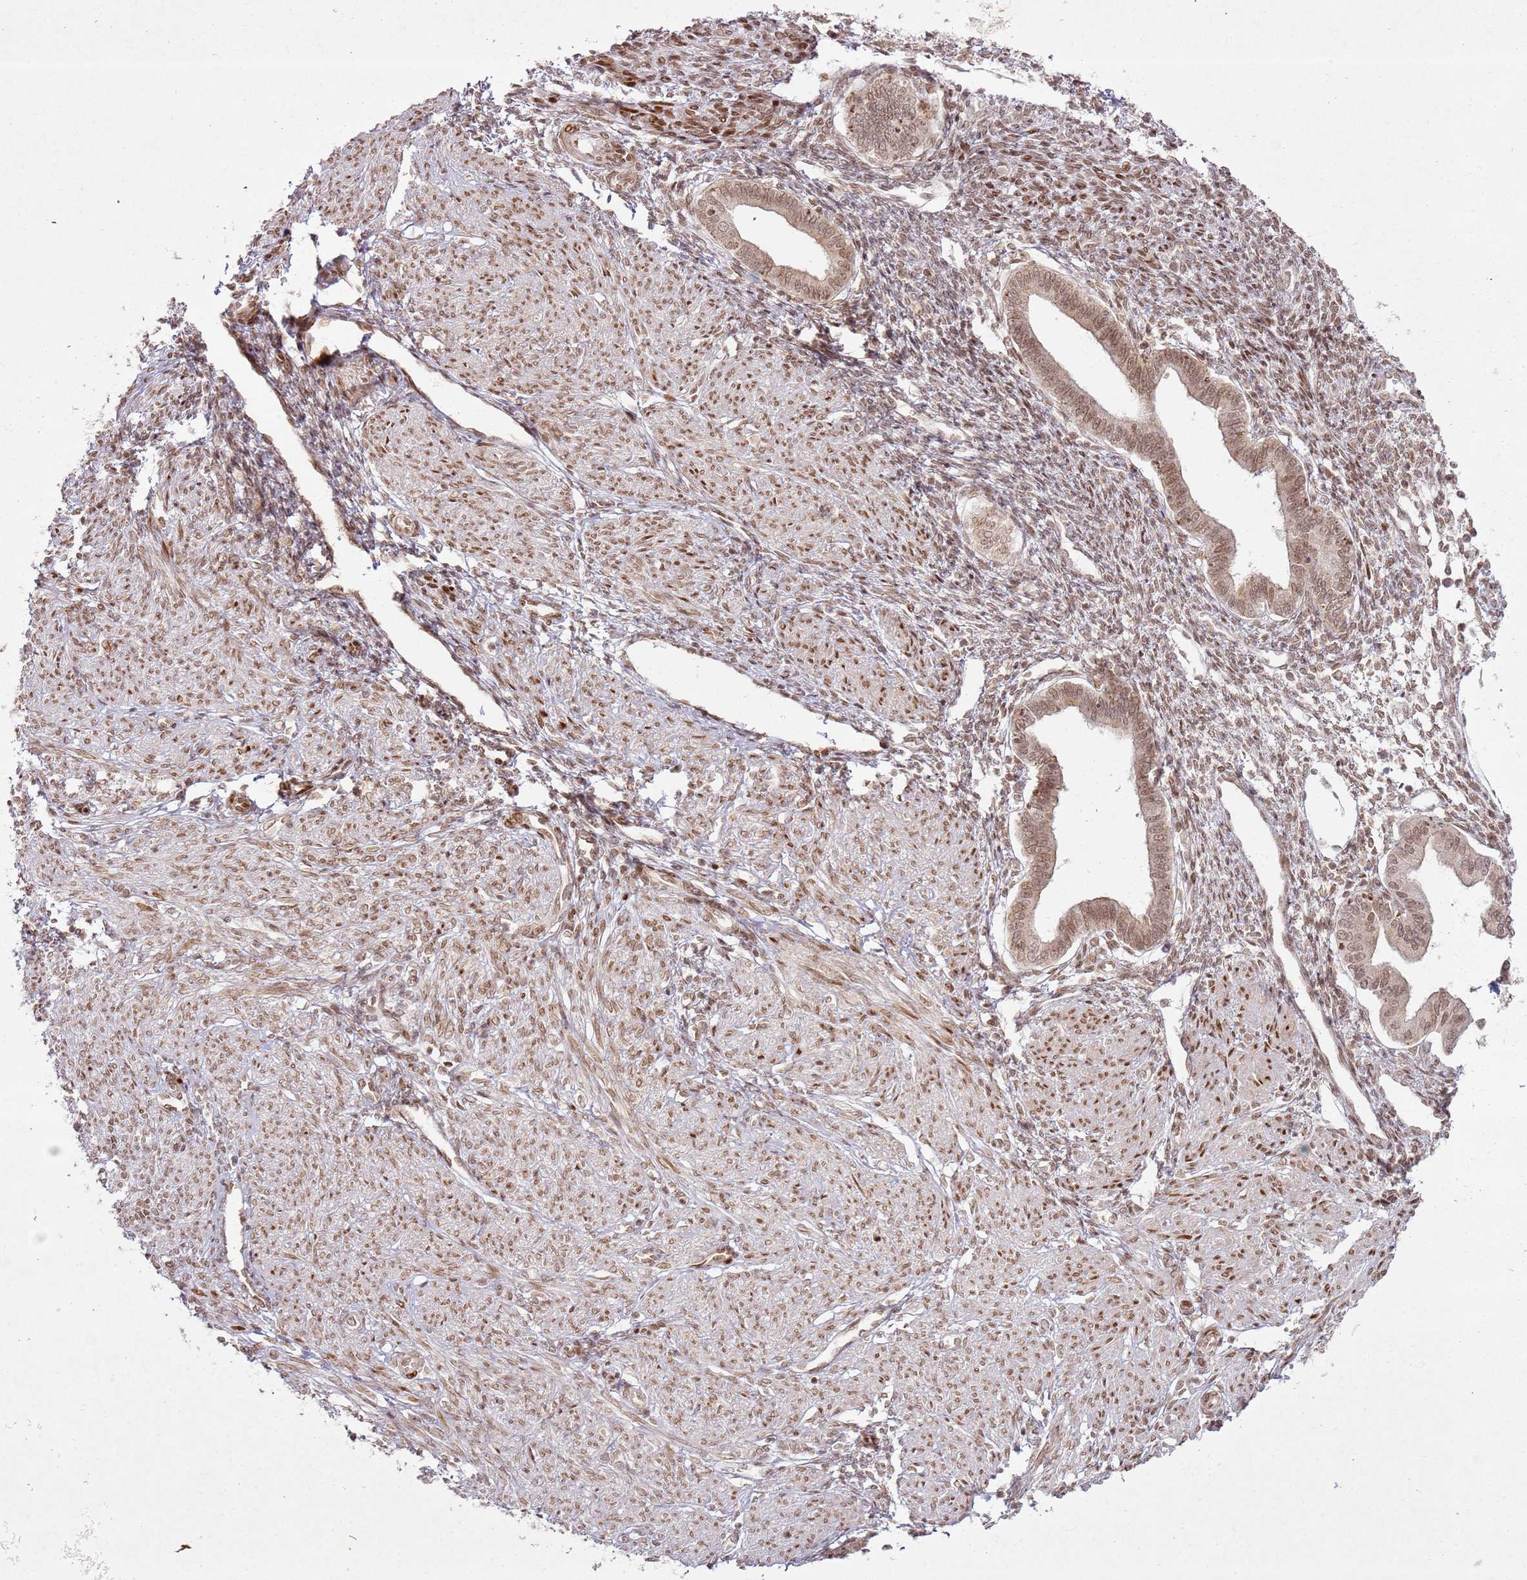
{"staining": {"intensity": "moderate", "quantity": ">75%", "location": "nuclear"}, "tissue": "endometrium", "cell_type": "Cells in endometrial stroma", "image_type": "normal", "snomed": [{"axis": "morphology", "description": "Normal tissue, NOS"}, {"axis": "topography", "description": "Endometrium"}], "caption": "Brown immunohistochemical staining in unremarkable endometrium shows moderate nuclear expression in about >75% of cells in endometrial stroma.", "gene": "KLHL36", "patient": {"sex": "female", "age": 53}}